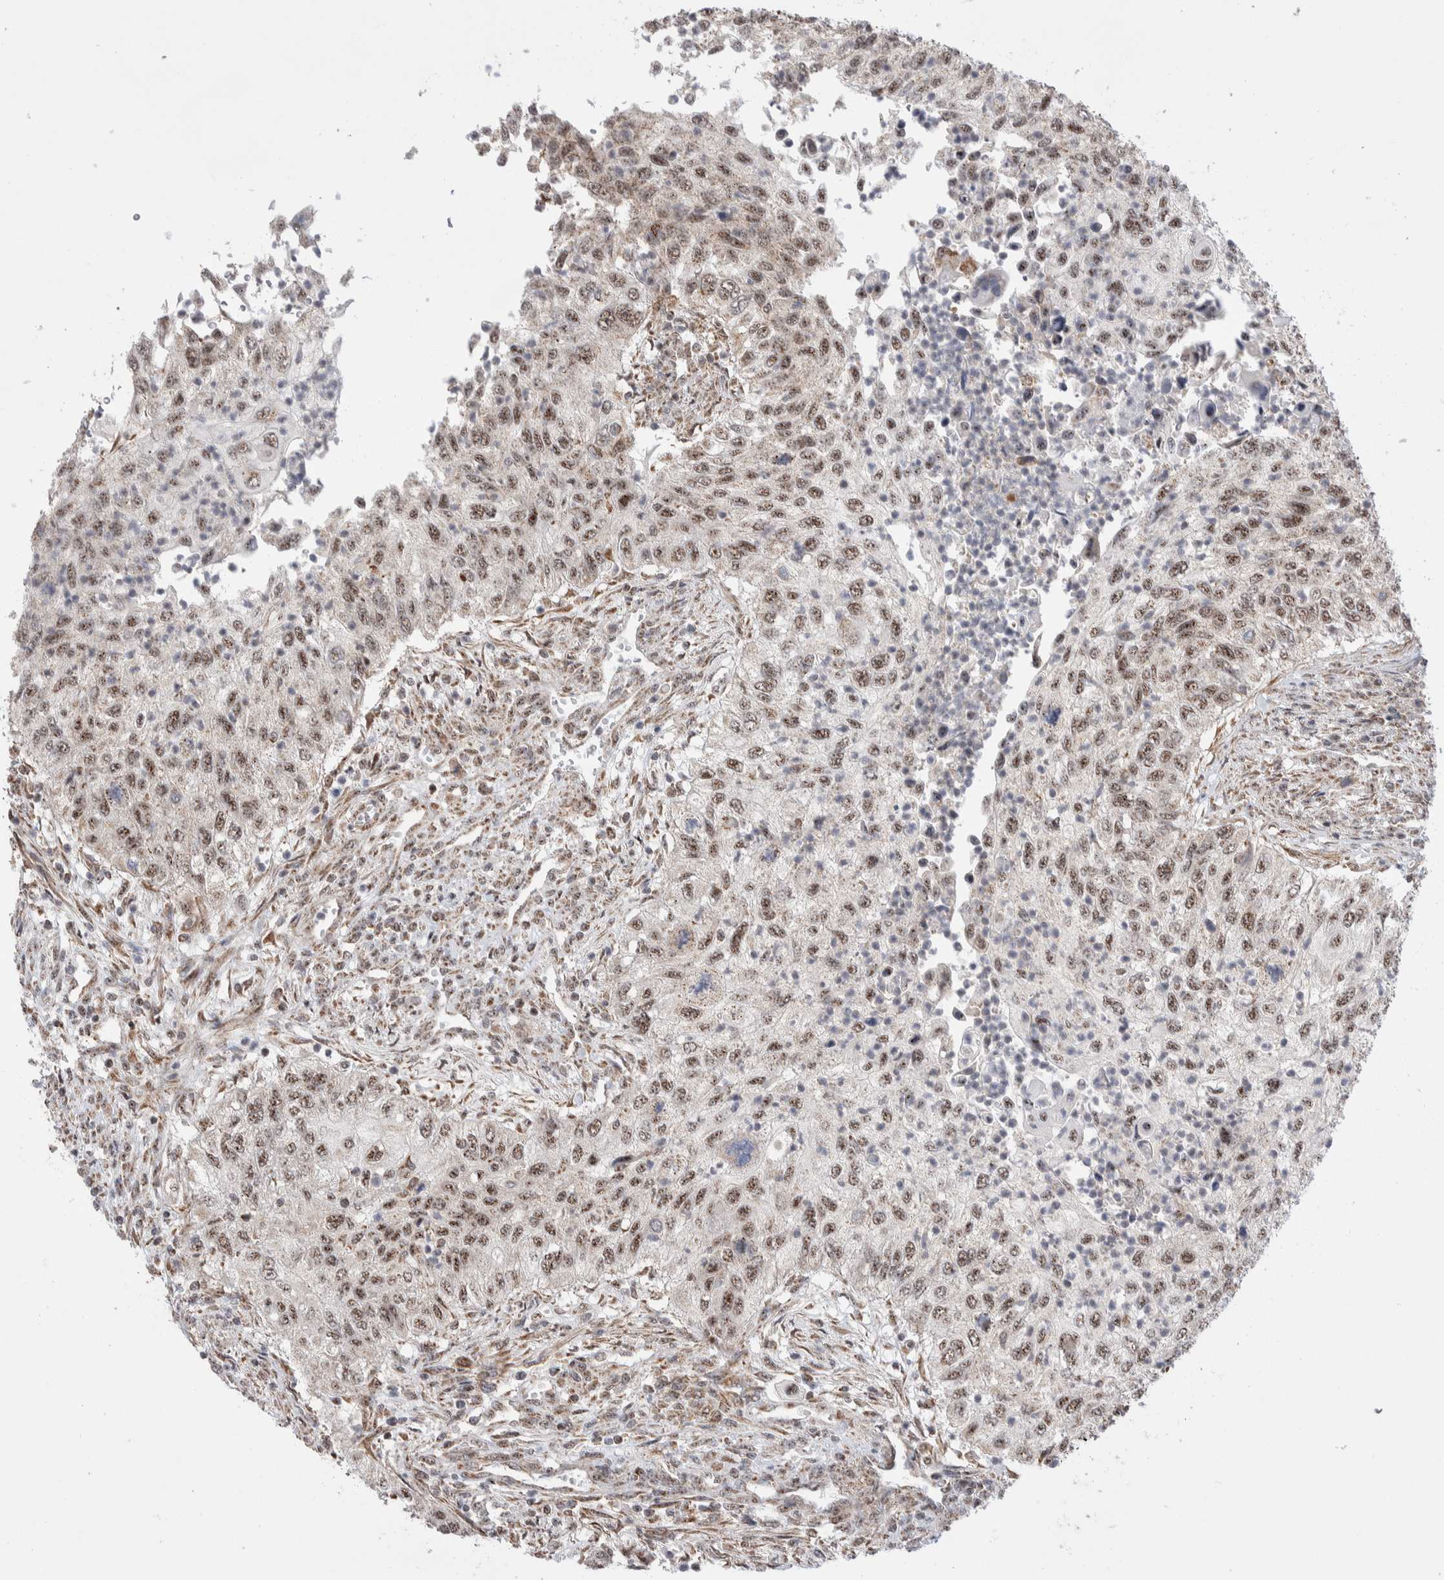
{"staining": {"intensity": "moderate", "quantity": ">75%", "location": "nuclear"}, "tissue": "urothelial cancer", "cell_type": "Tumor cells", "image_type": "cancer", "snomed": [{"axis": "morphology", "description": "Urothelial carcinoma, High grade"}, {"axis": "topography", "description": "Urinary bladder"}], "caption": "A medium amount of moderate nuclear staining is appreciated in approximately >75% of tumor cells in urothelial cancer tissue.", "gene": "ZNF695", "patient": {"sex": "female", "age": 60}}